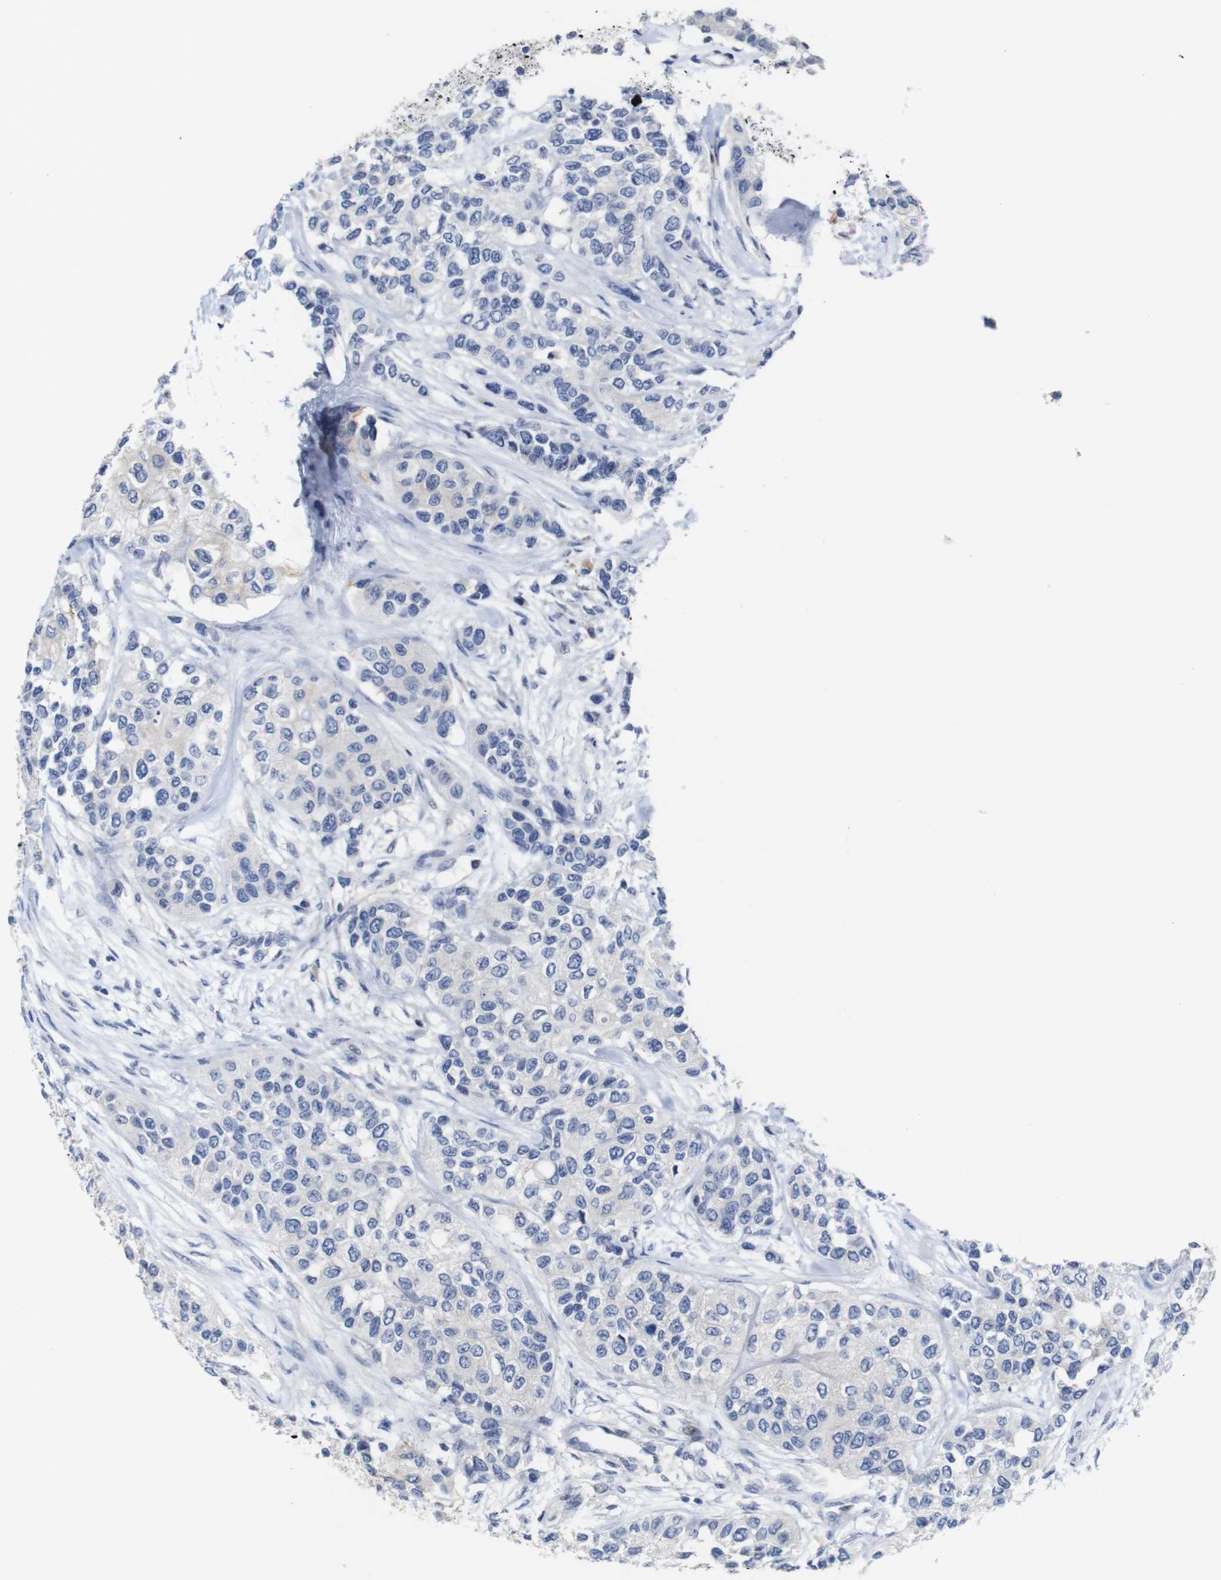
{"staining": {"intensity": "negative", "quantity": "none", "location": "none"}, "tissue": "urothelial cancer", "cell_type": "Tumor cells", "image_type": "cancer", "snomed": [{"axis": "morphology", "description": "Urothelial carcinoma, High grade"}, {"axis": "topography", "description": "Urinary bladder"}], "caption": "Immunohistochemistry (IHC) image of neoplastic tissue: human urothelial carcinoma (high-grade) stained with DAB (3,3'-diaminobenzidine) exhibits no significant protein expression in tumor cells.", "gene": "TCEAL9", "patient": {"sex": "female", "age": 56}}